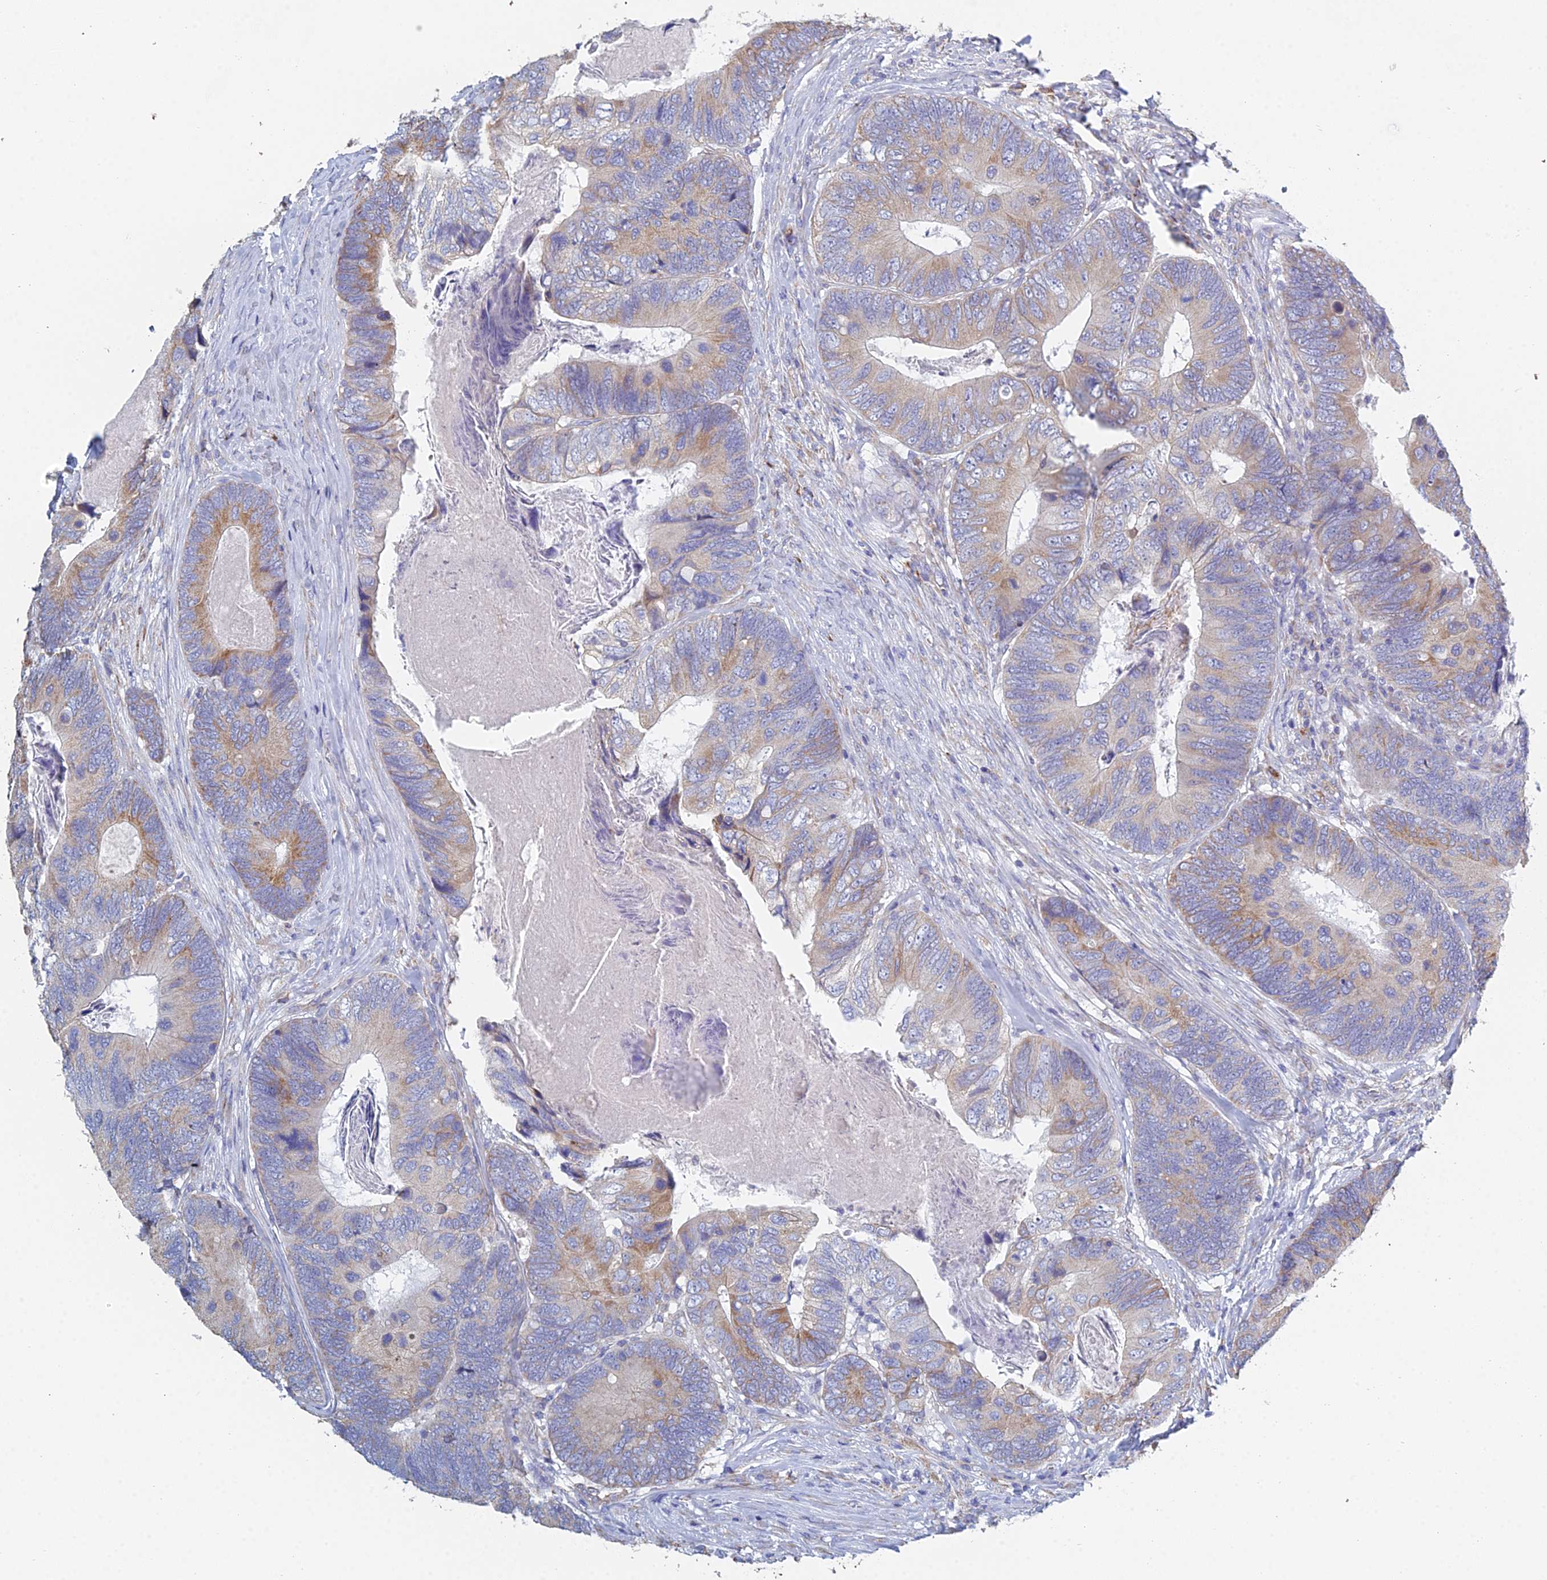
{"staining": {"intensity": "moderate", "quantity": "<25%", "location": "cytoplasmic/membranous"}, "tissue": "colorectal cancer", "cell_type": "Tumor cells", "image_type": "cancer", "snomed": [{"axis": "morphology", "description": "Adenocarcinoma, NOS"}, {"axis": "topography", "description": "Colon"}], "caption": "Approximately <25% of tumor cells in human adenocarcinoma (colorectal) exhibit moderate cytoplasmic/membranous protein positivity as visualized by brown immunohistochemical staining.", "gene": "CRACR2B", "patient": {"sex": "female", "age": 67}}